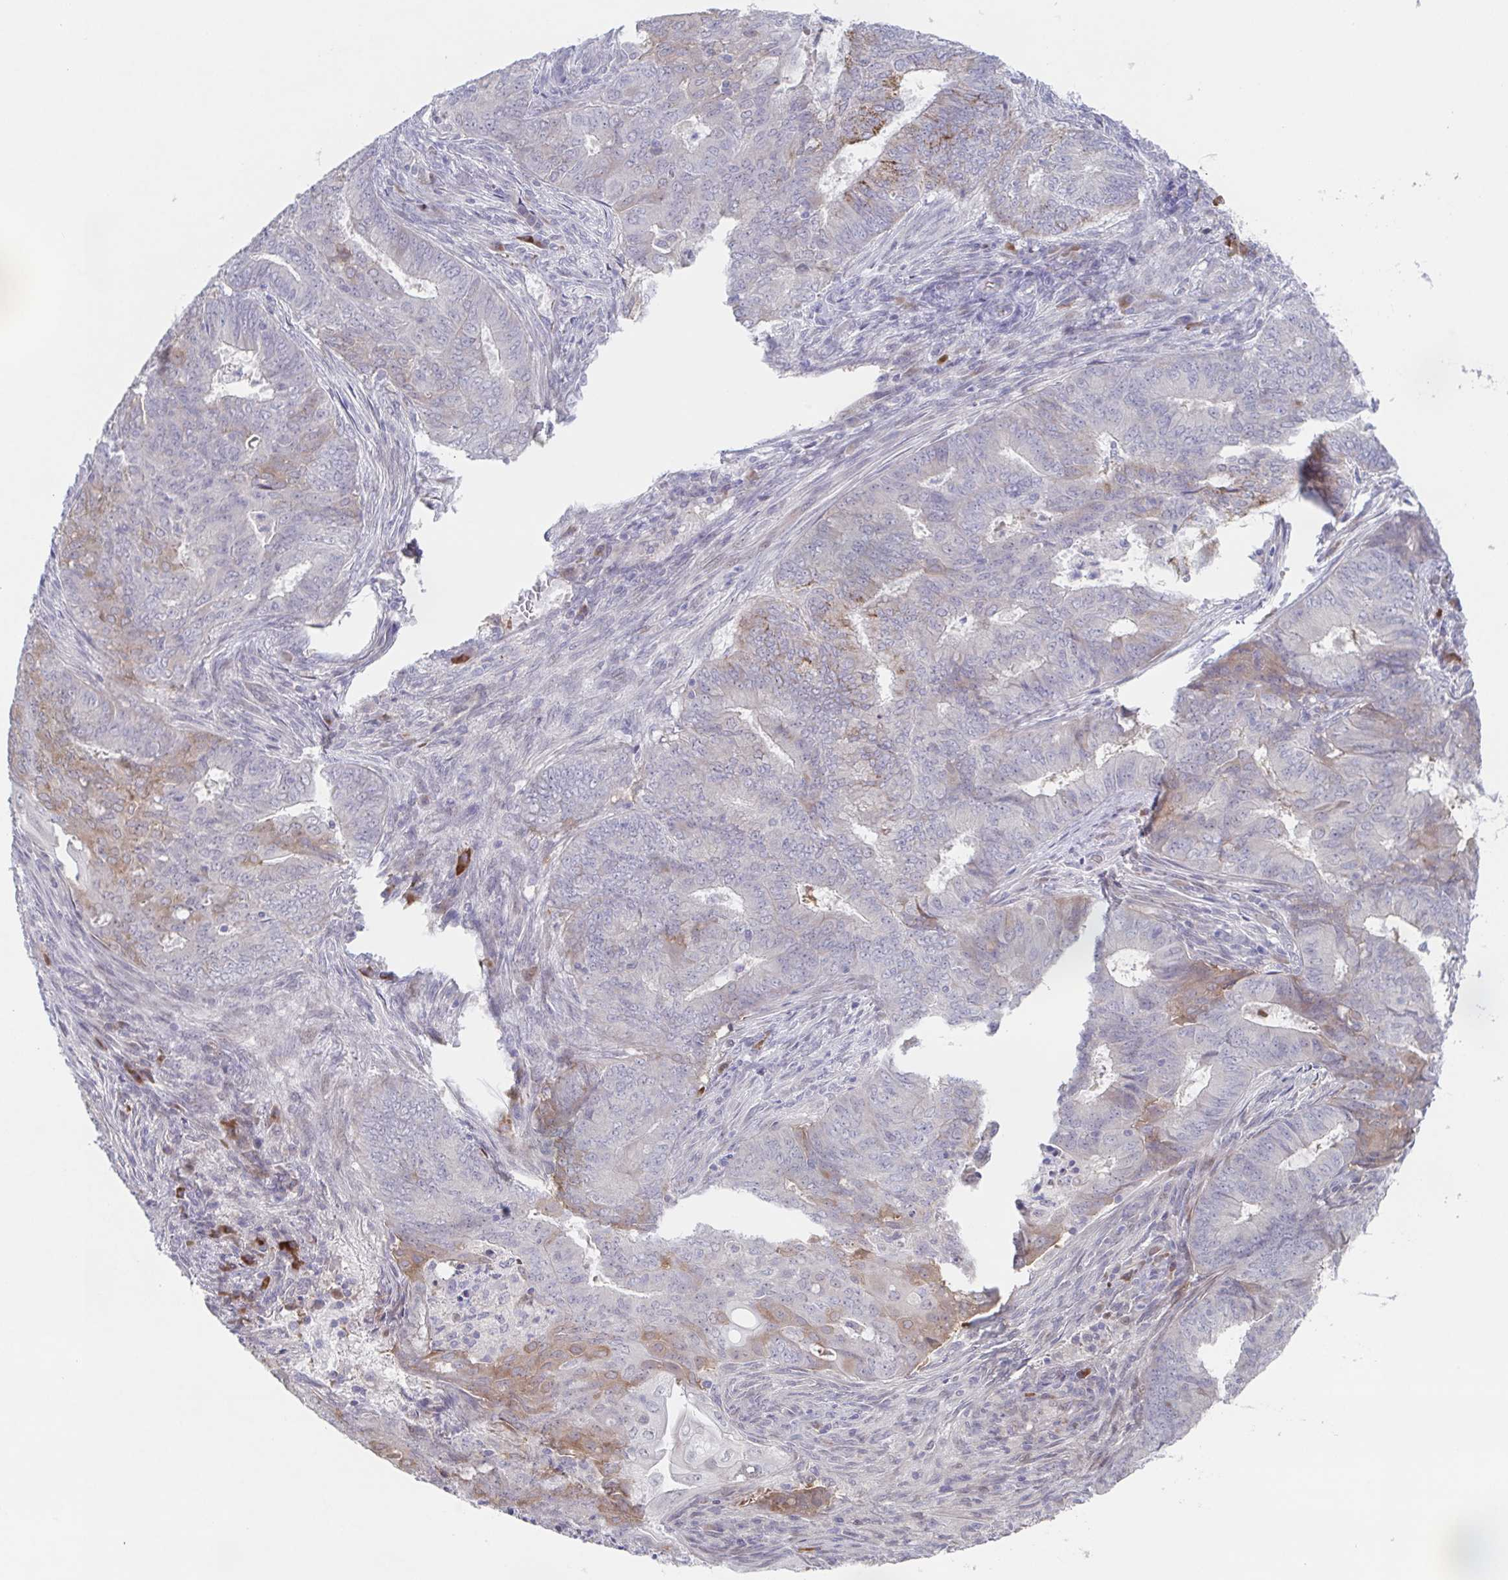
{"staining": {"intensity": "weak", "quantity": "<25%", "location": "cytoplasmic/membranous"}, "tissue": "endometrial cancer", "cell_type": "Tumor cells", "image_type": "cancer", "snomed": [{"axis": "morphology", "description": "Adenocarcinoma, NOS"}, {"axis": "topography", "description": "Endometrium"}], "caption": "Adenocarcinoma (endometrial) was stained to show a protein in brown. There is no significant positivity in tumor cells. The staining is performed using DAB (3,3'-diaminobenzidine) brown chromogen with nuclei counter-stained in using hematoxylin.", "gene": "POU2F3", "patient": {"sex": "female", "age": 62}}